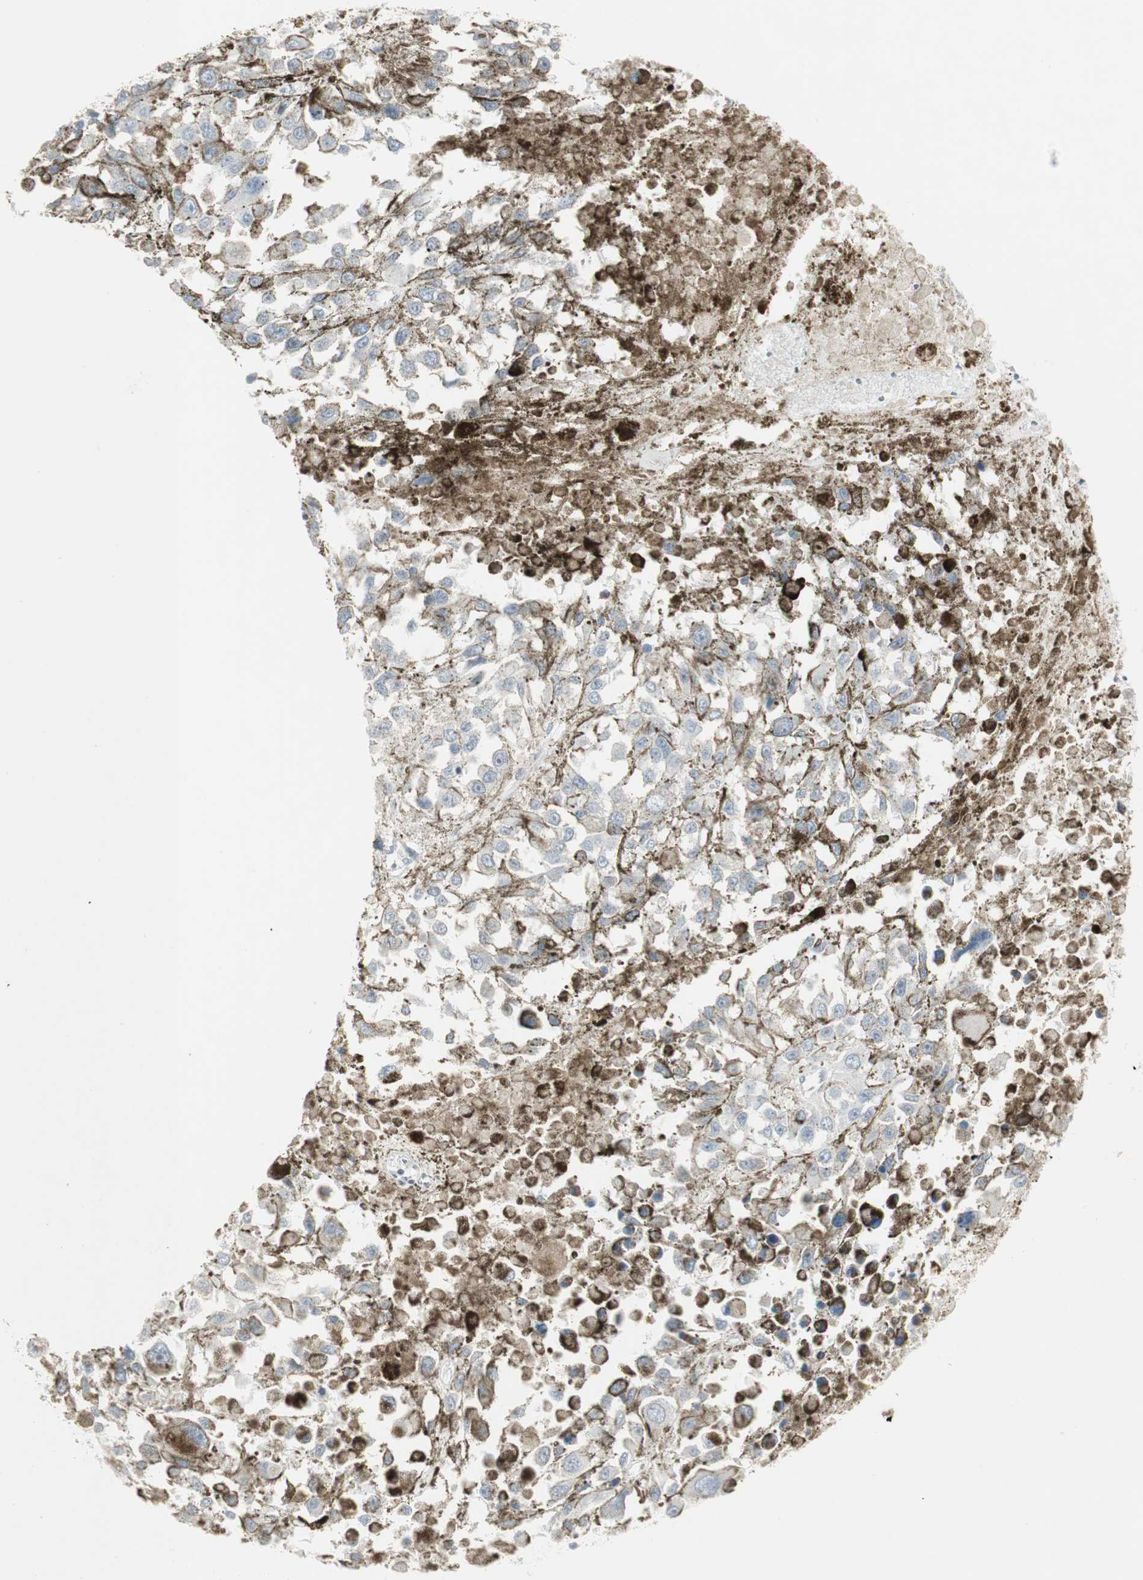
{"staining": {"intensity": "negative", "quantity": "none", "location": "none"}, "tissue": "melanoma", "cell_type": "Tumor cells", "image_type": "cancer", "snomed": [{"axis": "morphology", "description": "Malignant melanoma, Metastatic site"}, {"axis": "topography", "description": "Lymph node"}], "caption": "Tumor cells show no significant protein staining in malignant melanoma (metastatic site).", "gene": "MAP4K4", "patient": {"sex": "male", "age": 59}}